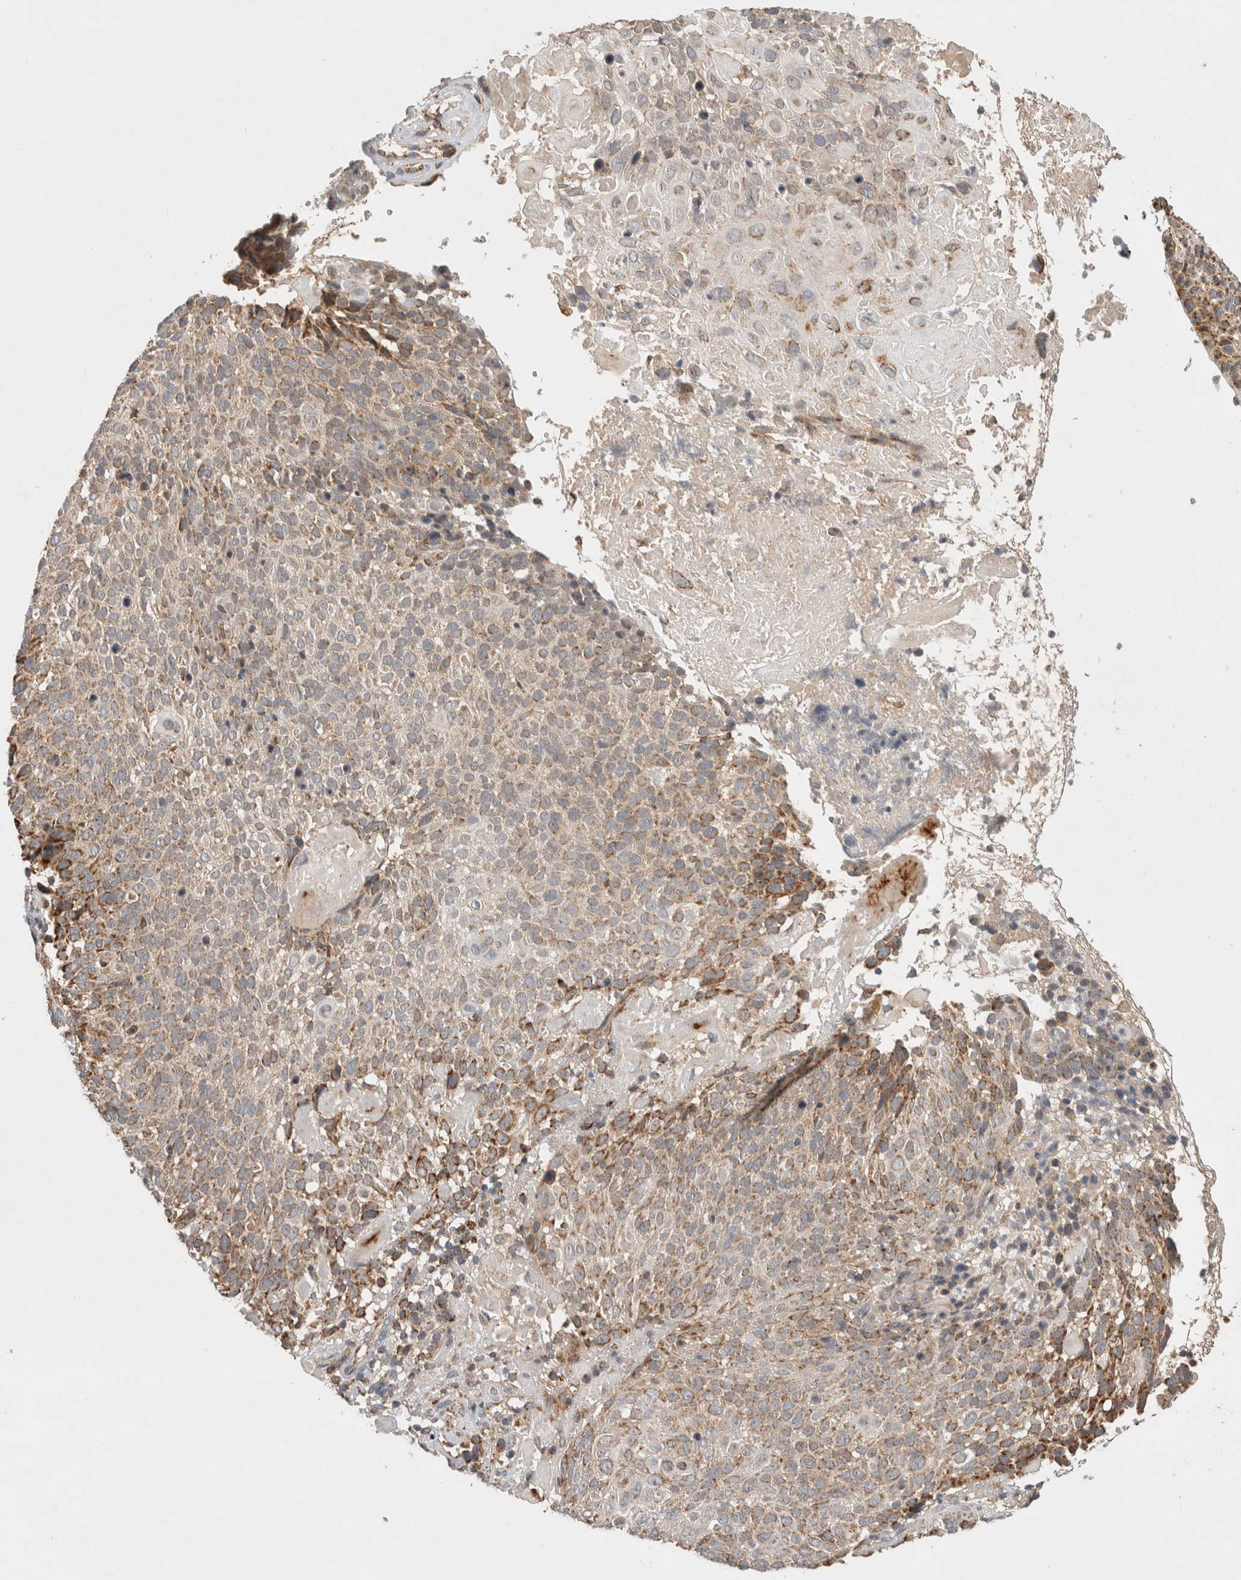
{"staining": {"intensity": "moderate", "quantity": ">75%", "location": "cytoplasmic/membranous"}, "tissue": "cervical cancer", "cell_type": "Tumor cells", "image_type": "cancer", "snomed": [{"axis": "morphology", "description": "Squamous cell carcinoma, NOS"}, {"axis": "topography", "description": "Cervix"}], "caption": "DAB immunohistochemical staining of human cervical cancer (squamous cell carcinoma) exhibits moderate cytoplasmic/membranous protein expression in approximately >75% of tumor cells.", "gene": "AMPD1", "patient": {"sex": "female", "age": 74}}